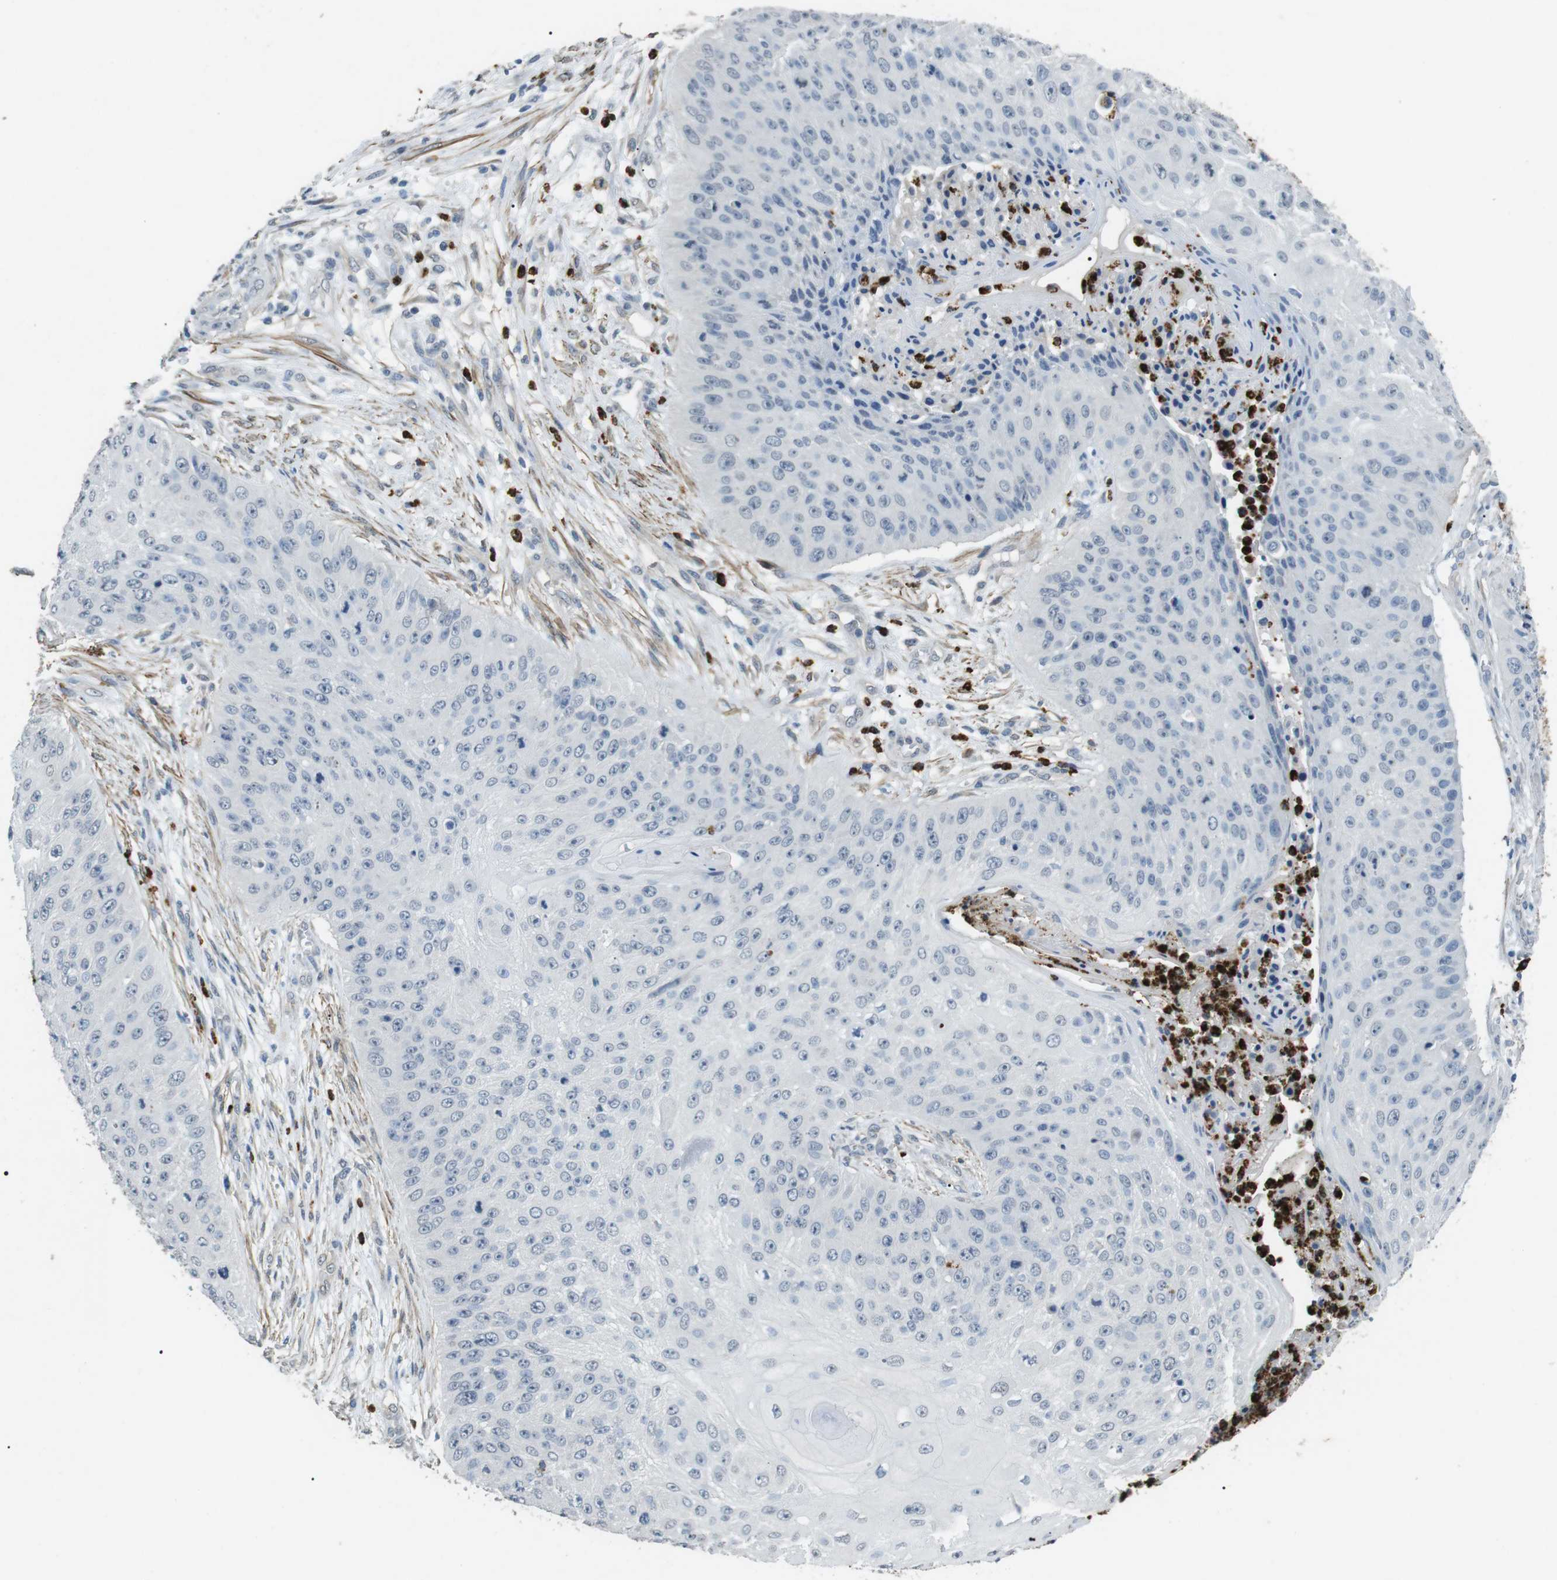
{"staining": {"intensity": "negative", "quantity": "none", "location": "none"}, "tissue": "skin cancer", "cell_type": "Tumor cells", "image_type": "cancer", "snomed": [{"axis": "morphology", "description": "Squamous cell carcinoma, NOS"}, {"axis": "topography", "description": "Skin"}], "caption": "Skin cancer (squamous cell carcinoma) was stained to show a protein in brown. There is no significant staining in tumor cells.", "gene": "GZMM", "patient": {"sex": "female", "age": 73}}